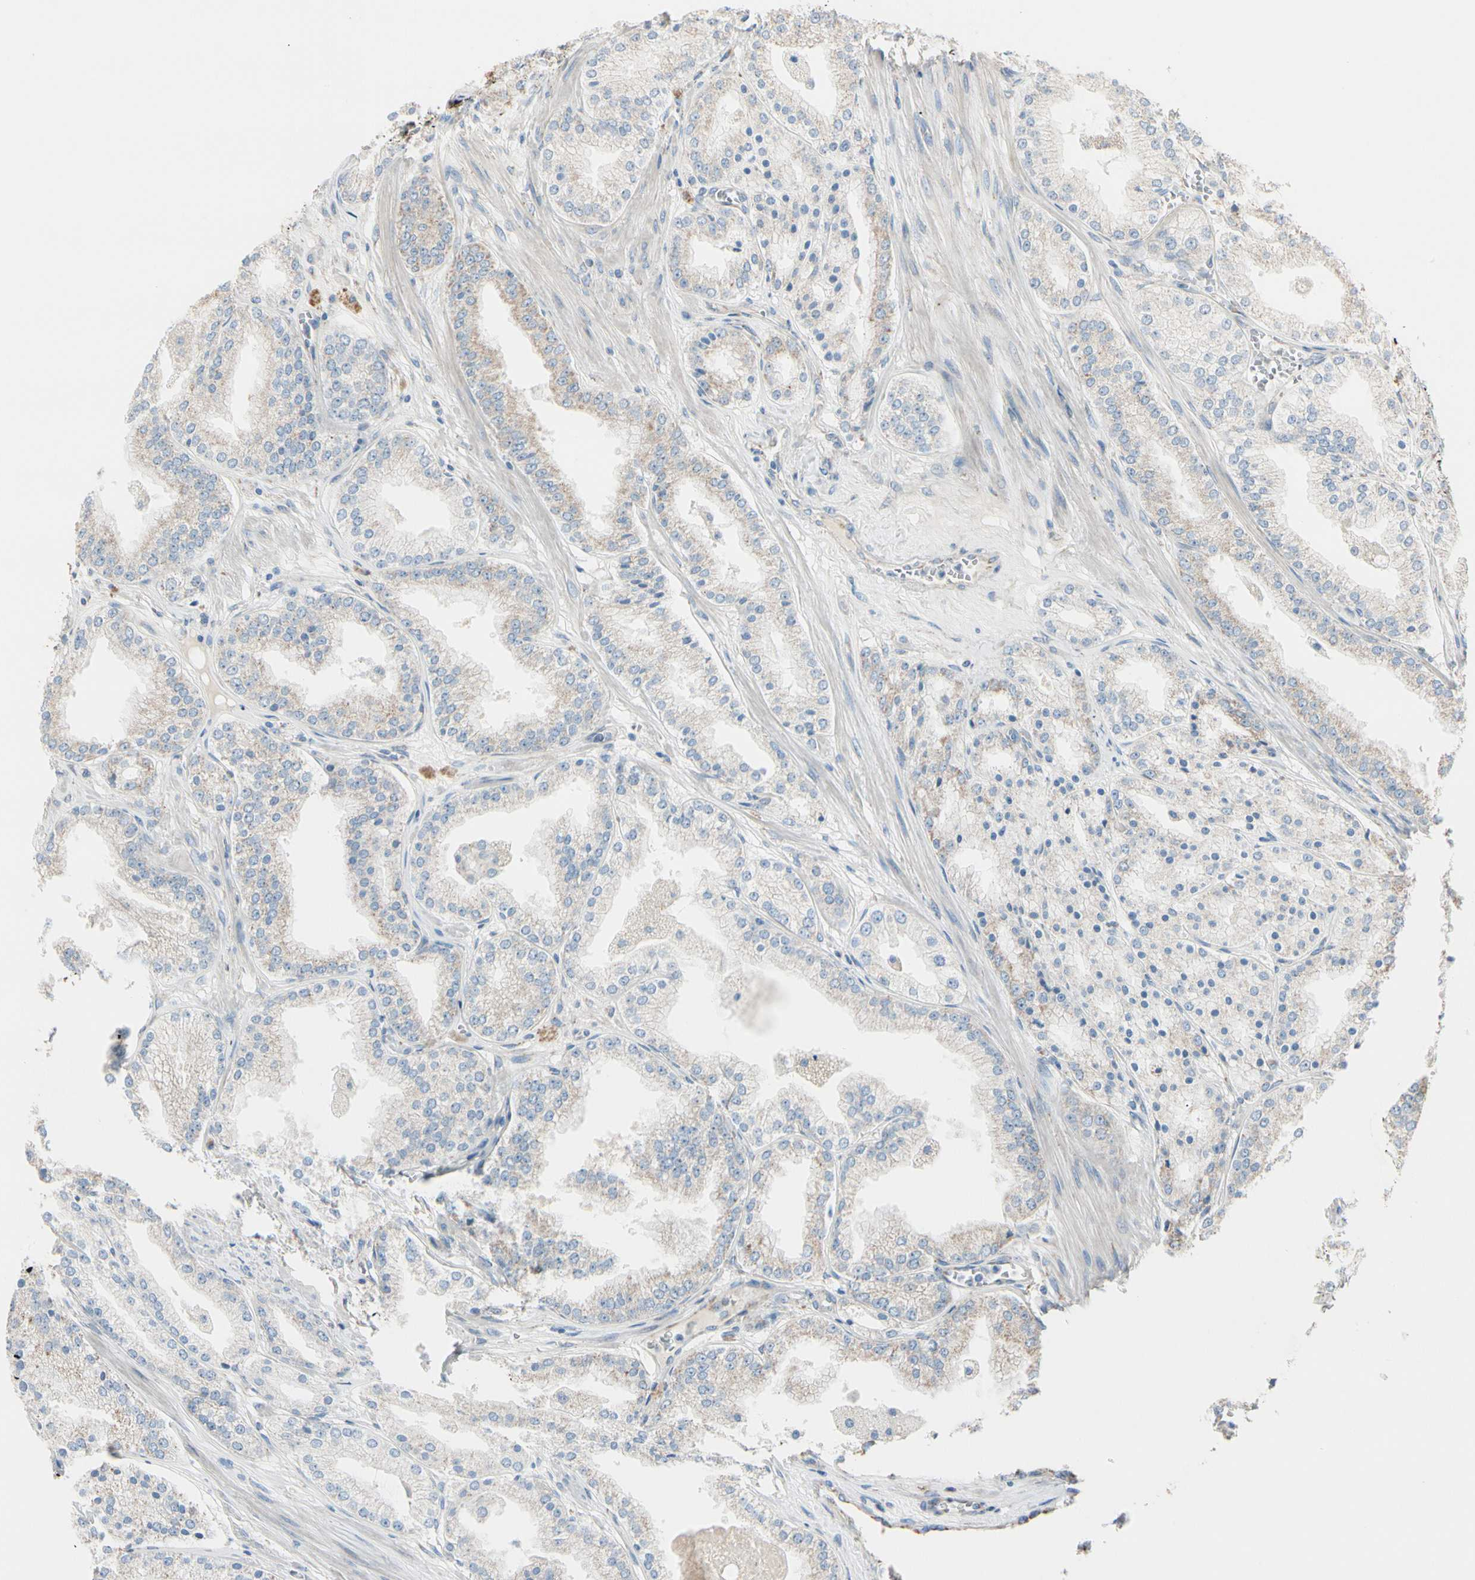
{"staining": {"intensity": "weak", "quantity": "25%-75%", "location": "cytoplasmic/membranous"}, "tissue": "prostate cancer", "cell_type": "Tumor cells", "image_type": "cancer", "snomed": [{"axis": "morphology", "description": "Adenocarcinoma, High grade"}, {"axis": "topography", "description": "Prostate"}], "caption": "Weak cytoplasmic/membranous positivity for a protein is identified in about 25%-75% of tumor cells of prostate cancer using IHC.", "gene": "EPHA3", "patient": {"sex": "male", "age": 61}}